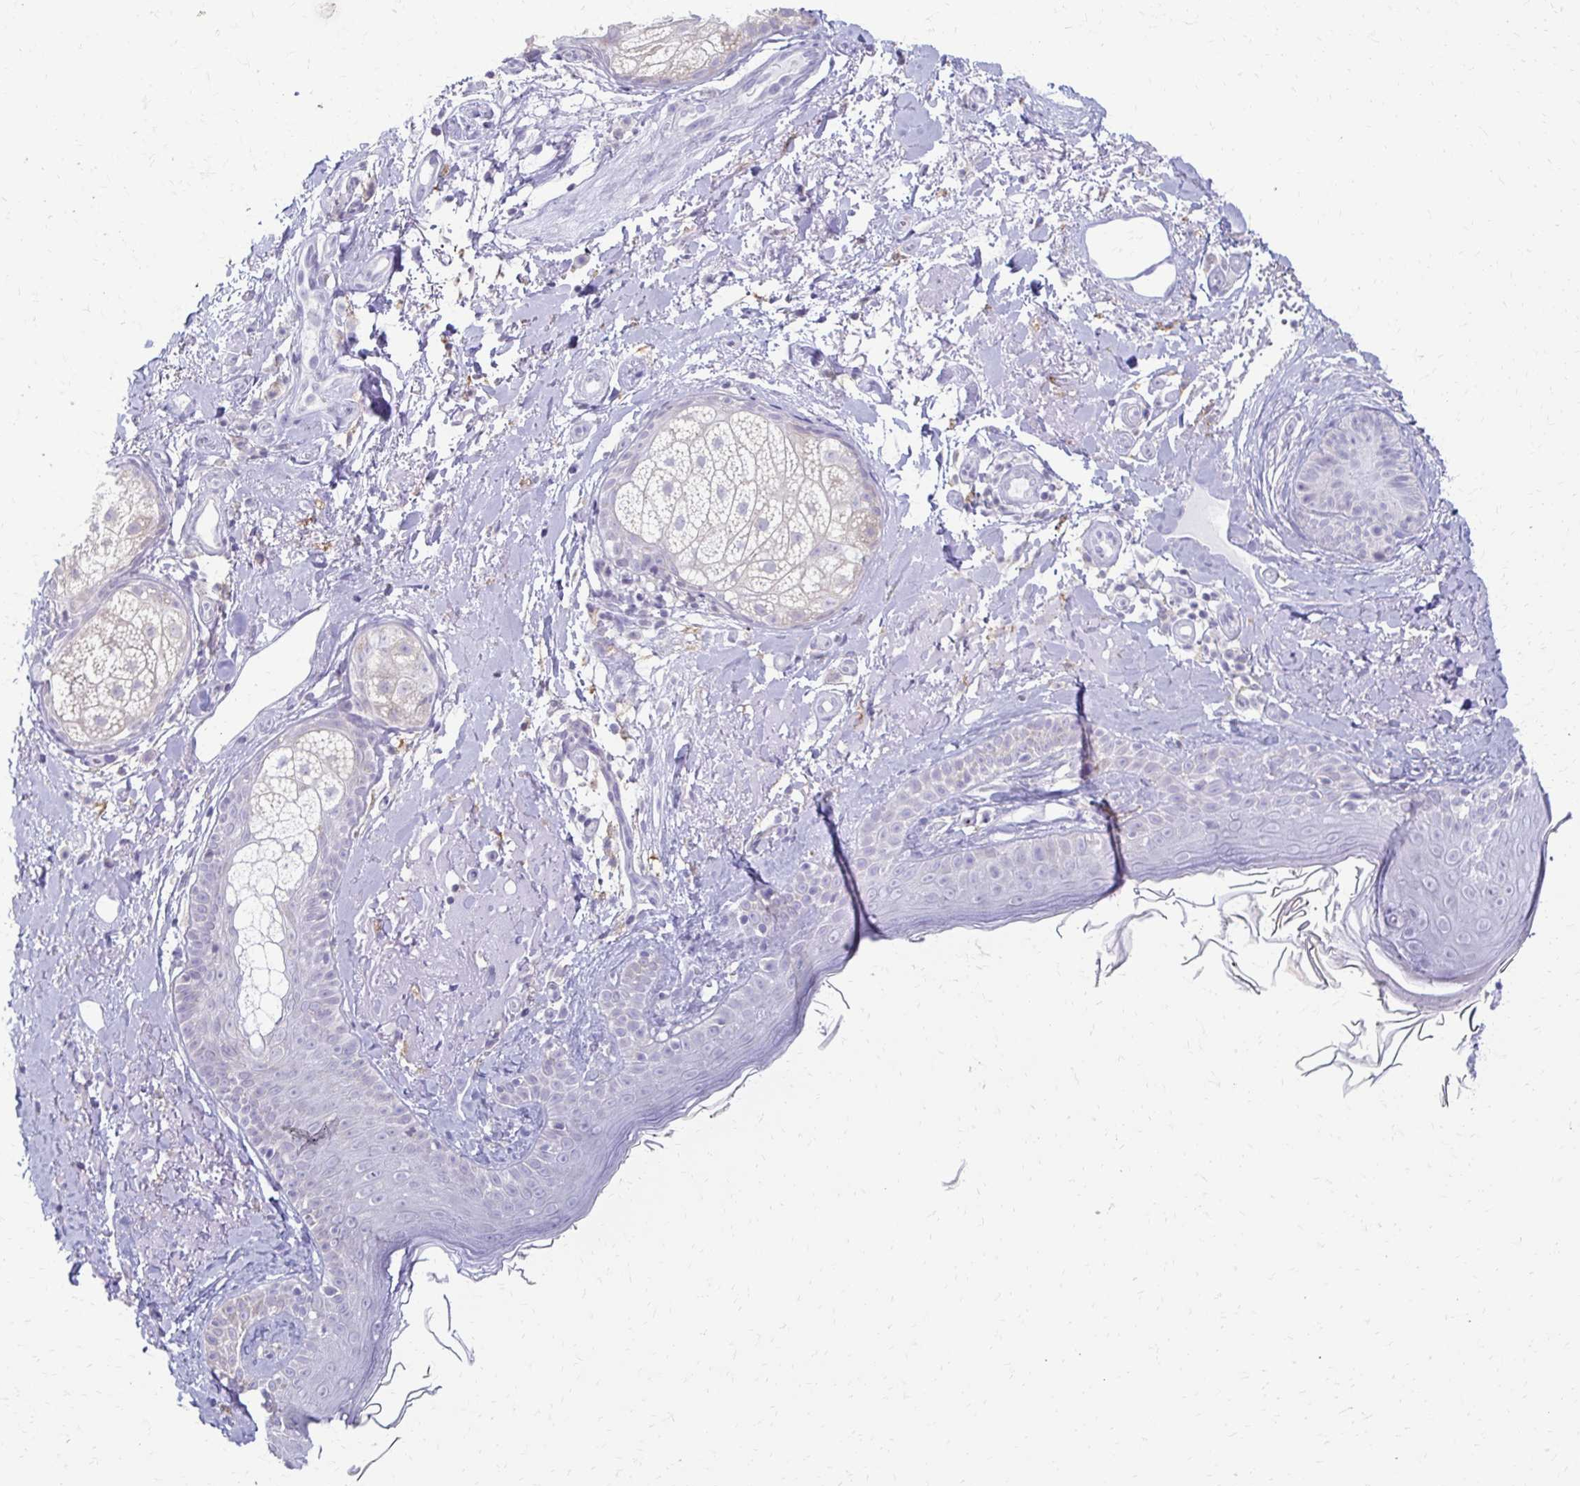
{"staining": {"intensity": "negative", "quantity": "none", "location": "none"}, "tissue": "skin", "cell_type": "Fibroblasts", "image_type": "normal", "snomed": [{"axis": "morphology", "description": "Normal tissue, NOS"}, {"axis": "topography", "description": "Skin"}], "caption": "High magnification brightfield microscopy of normal skin stained with DAB (3,3'-diaminobenzidine) (brown) and counterstained with hematoxylin (blue): fibroblasts show no significant positivity. (DAB IHC with hematoxylin counter stain).", "gene": "FCGR2A", "patient": {"sex": "male", "age": 73}}